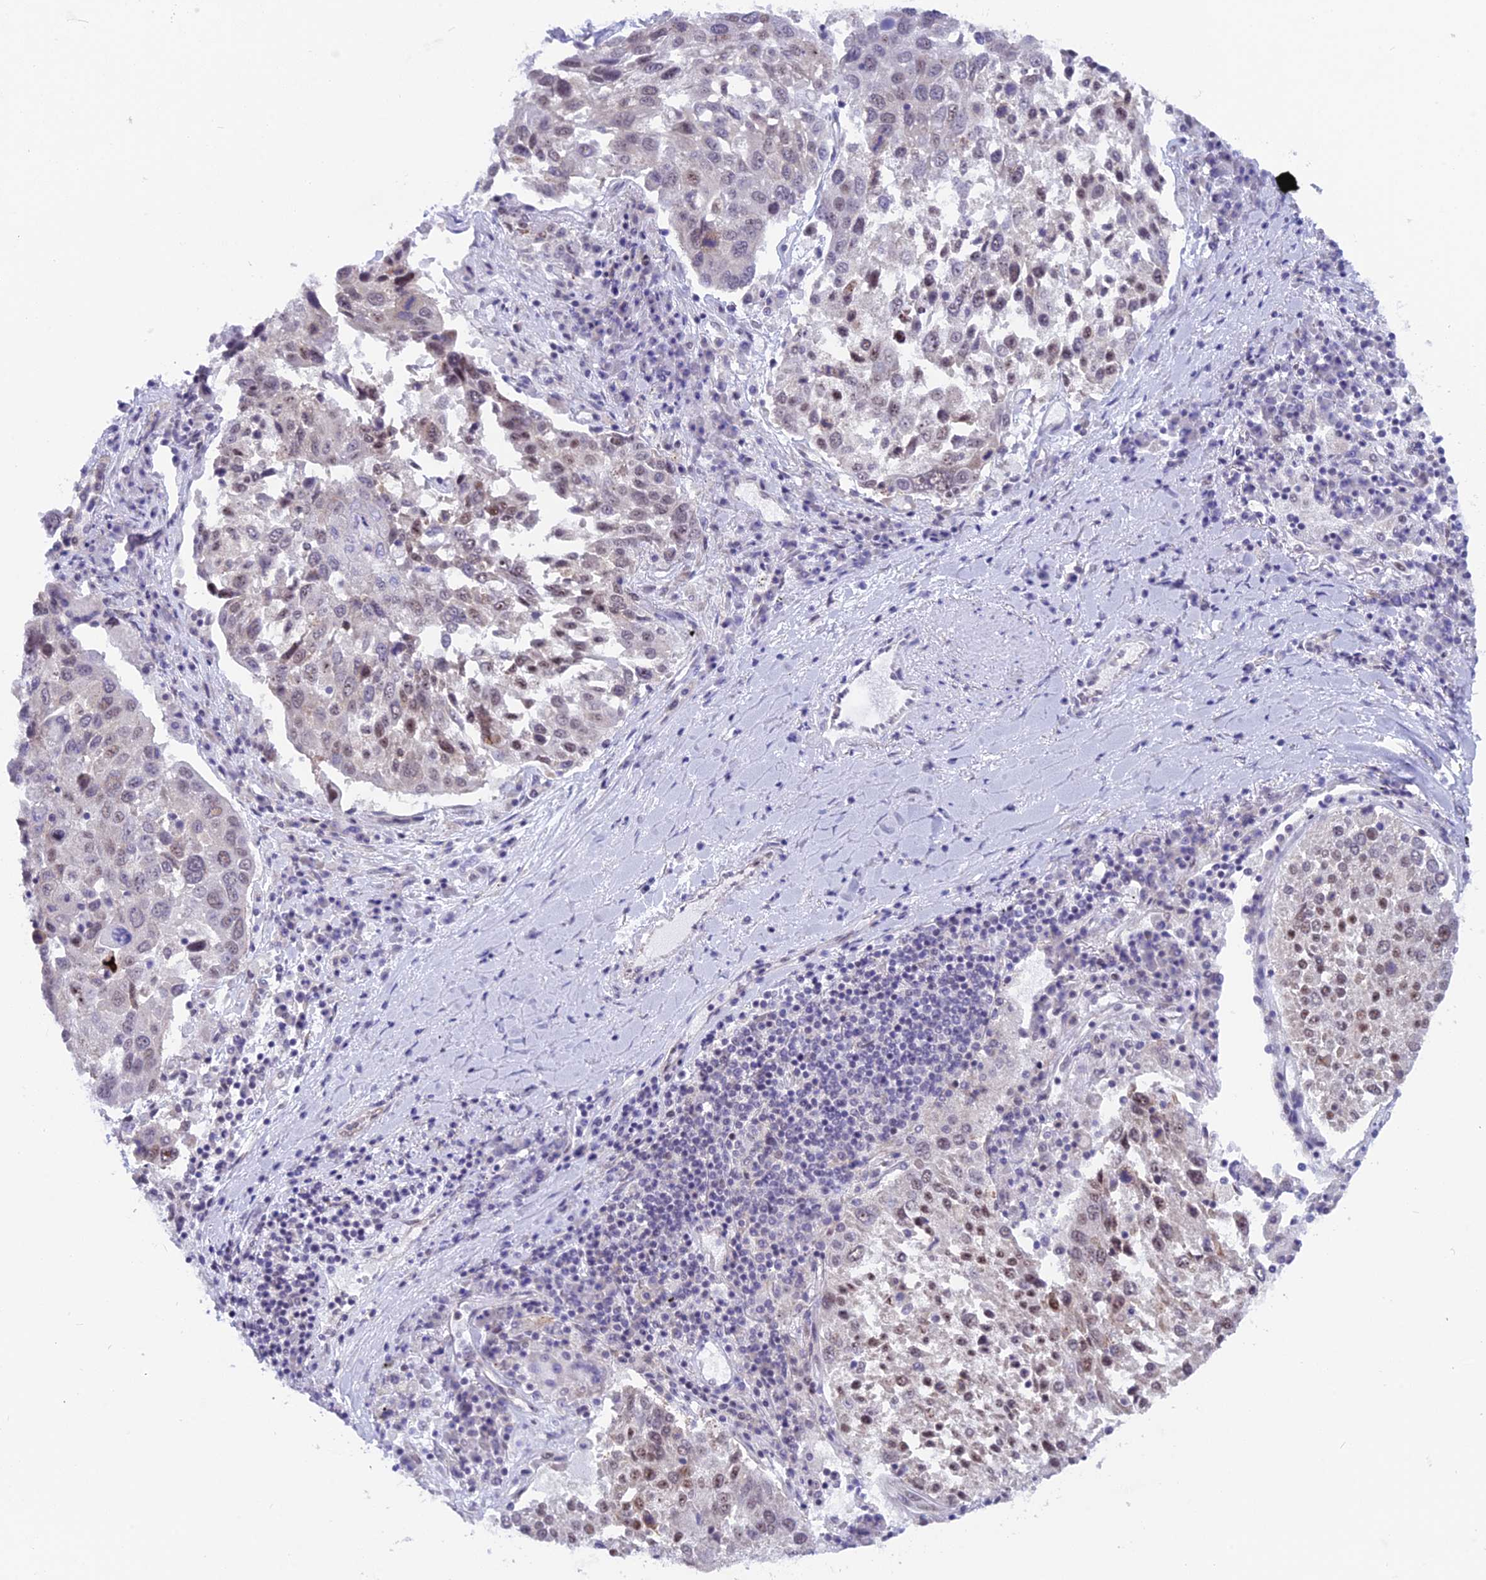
{"staining": {"intensity": "weak", "quantity": "25%-75%", "location": "nuclear"}, "tissue": "lung cancer", "cell_type": "Tumor cells", "image_type": "cancer", "snomed": [{"axis": "morphology", "description": "Squamous cell carcinoma, NOS"}, {"axis": "topography", "description": "Lung"}], "caption": "Immunohistochemistry image of human lung cancer stained for a protein (brown), which shows low levels of weak nuclear positivity in about 25%-75% of tumor cells.", "gene": "SRSF5", "patient": {"sex": "male", "age": 65}}